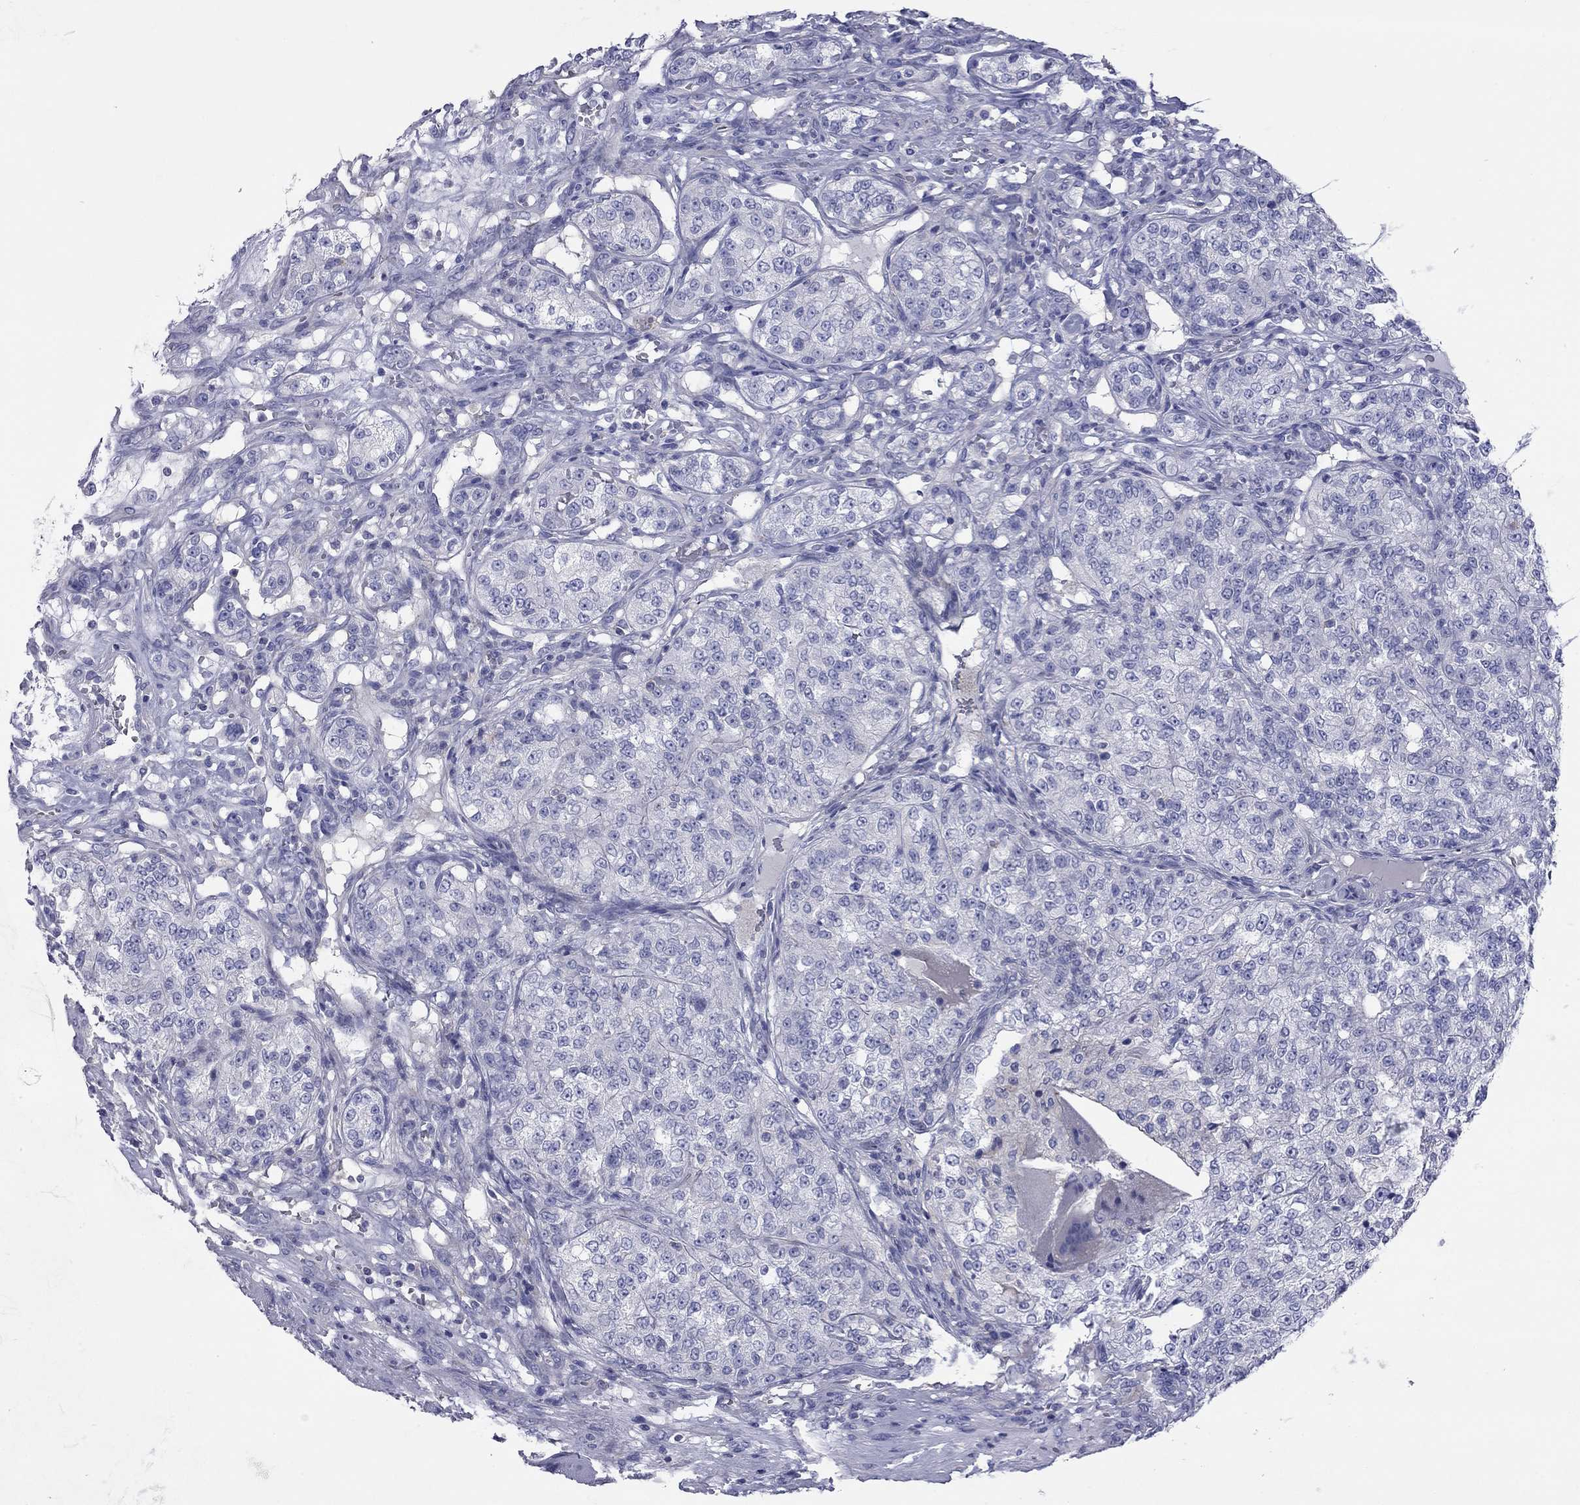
{"staining": {"intensity": "negative", "quantity": "none", "location": "none"}, "tissue": "renal cancer", "cell_type": "Tumor cells", "image_type": "cancer", "snomed": [{"axis": "morphology", "description": "Adenocarcinoma, NOS"}, {"axis": "topography", "description": "Kidney"}], "caption": "Immunohistochemistry photomicrograph of renal cancer (adenocarcinoma) stained for a protein (brown), which displays no staining in tumor cells. Brightfield microscopy of IHC stained with DAB (3,3'-diaminobenzidine) (brown) and hematoxylin (blue), captured at high magnification.", "gene": "ACTL7B", "patient": {"sex": "female", "age": 63}}